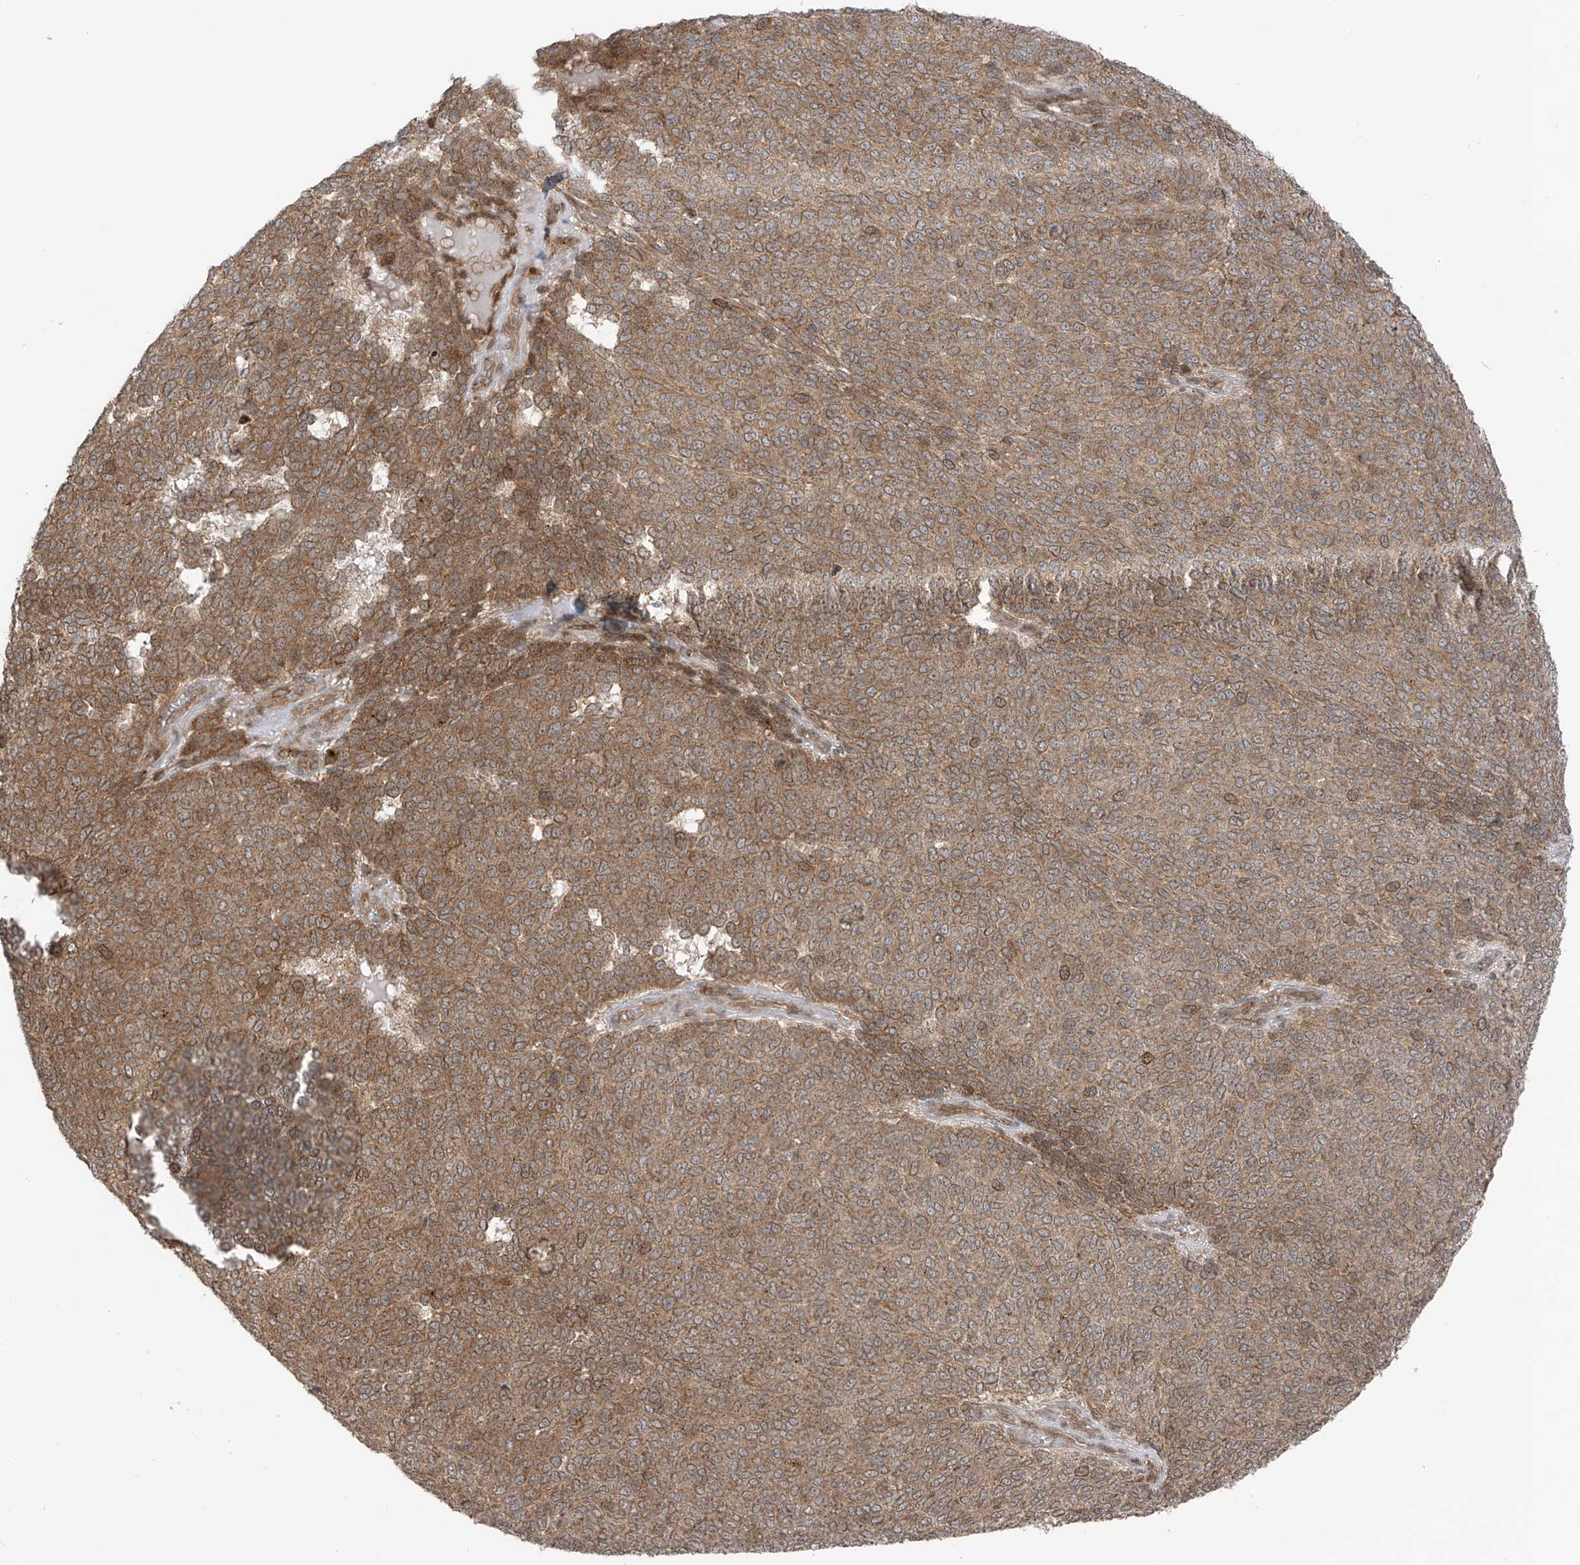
{"staining": {"intensity": "moderate", "quantity": ">75%", "location": "cytoplasmic/membranous"}, "tissue": "melanoma", "cell_type": "Tumor cells", "image_type": "cancer", "snomed": [{"axis": "morphology", "description": "Malignant melanoma, NOS"}, {"axis": "topography", "description": "Skin"}], "caption": "Immunohistochemistry (IHC) photomicrograph of malignant melanoma stained for a protein (brown), which exhibits medium levels of moderate cytoplasmic/membranous positivity in about >75% of tumor cells.", "gene": "PDE11A", "patient": {"sex": "male", "age": 49}}